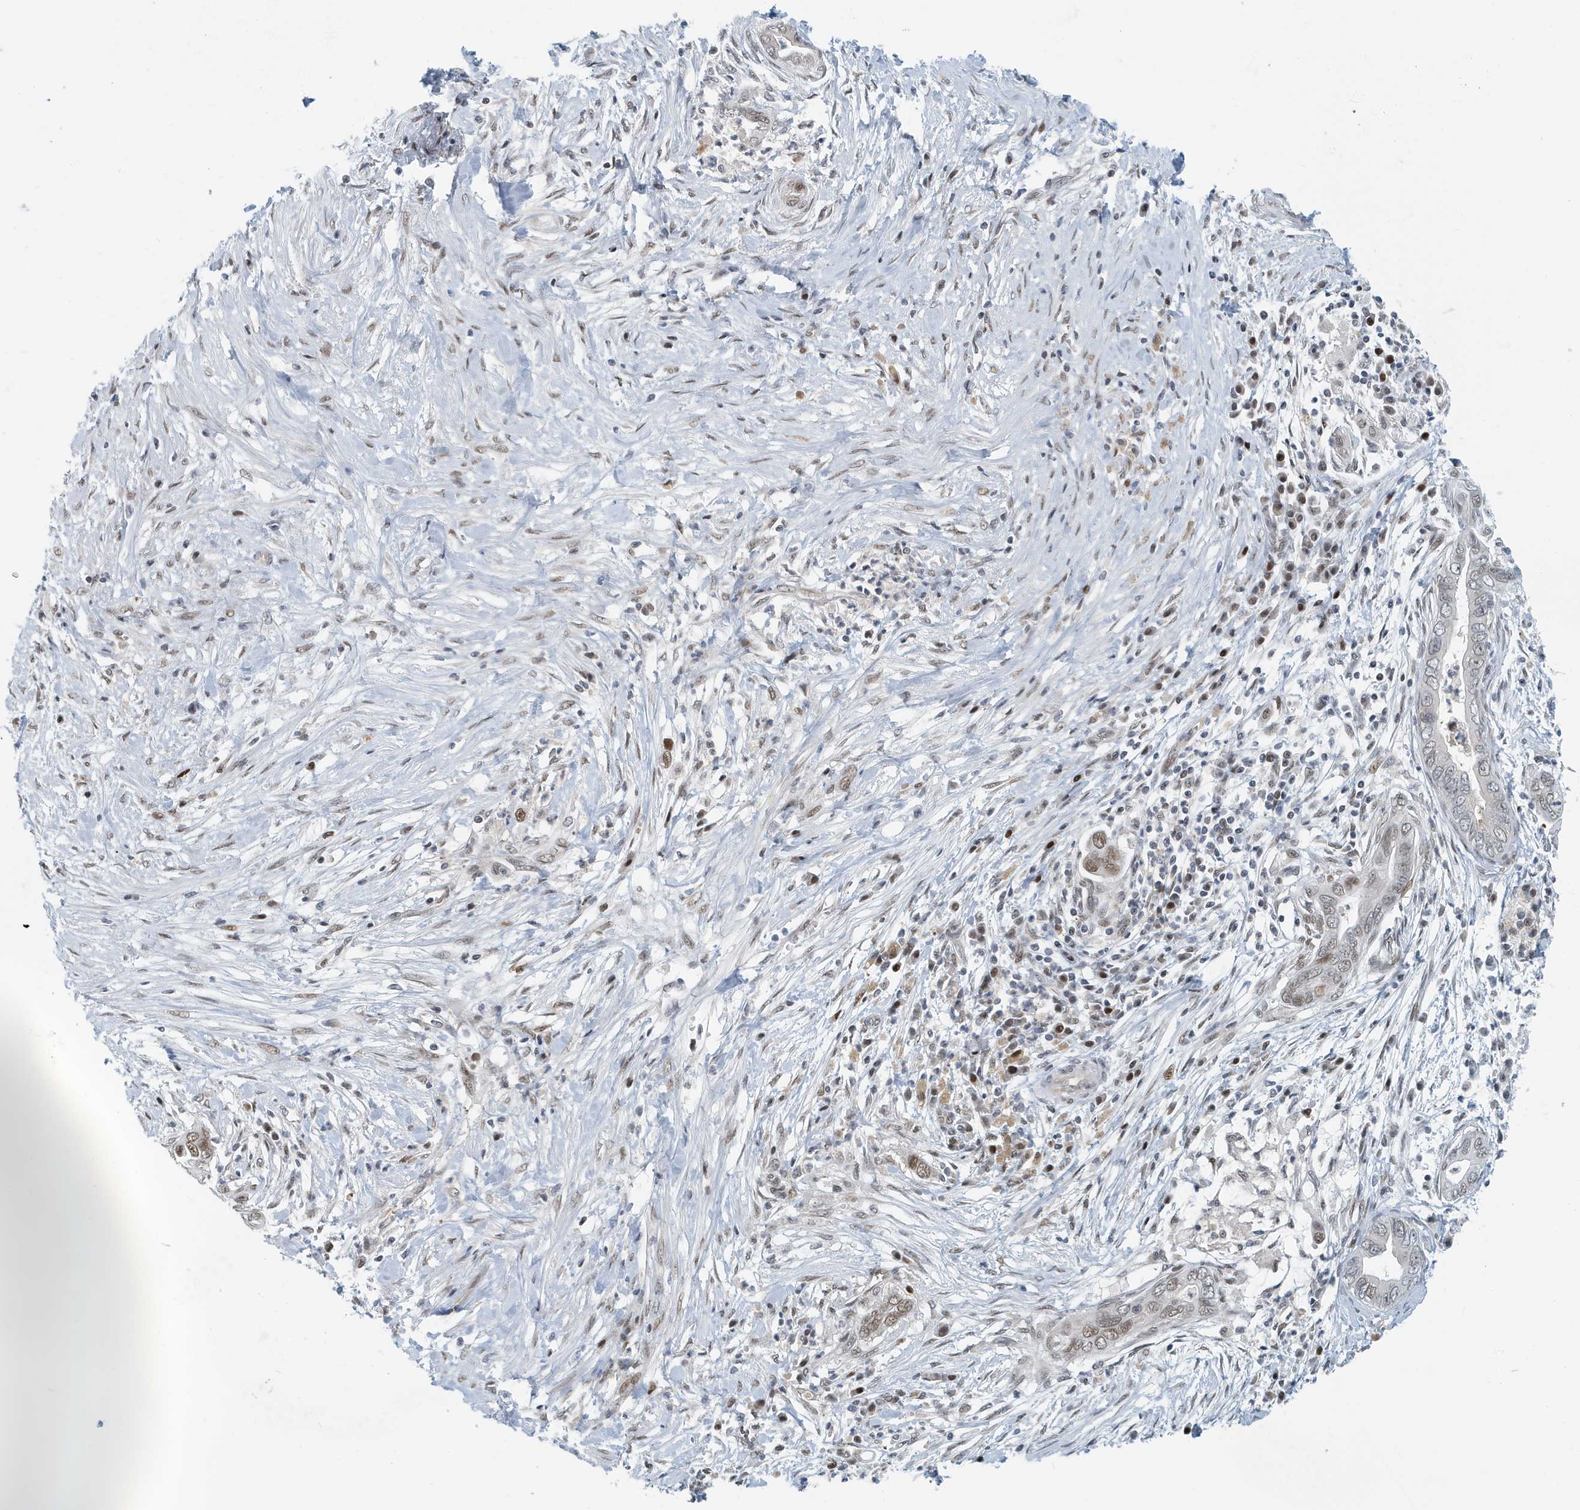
{"staining": {"intensity": "moderate", "quantity": "25%-75%", "location": "nuclear"}, "tissue": "pancreatic cancer", "cell_type": "Tumor cells", "image_type": "cancer", "snomed": [{"axis": "morphology", "description": "Adenocarcinoma, NOS"}, {"axis": "topography", "description": "Pancreas"}], "caption": "A medium amount of moderate nuclear staining is present in approximately 25%-75% of tumor cells in pancreatic cancer (adenocarcinoma) tissue.", "gene": "KIF15", "patient": {"sex": "male", "age": 75}}